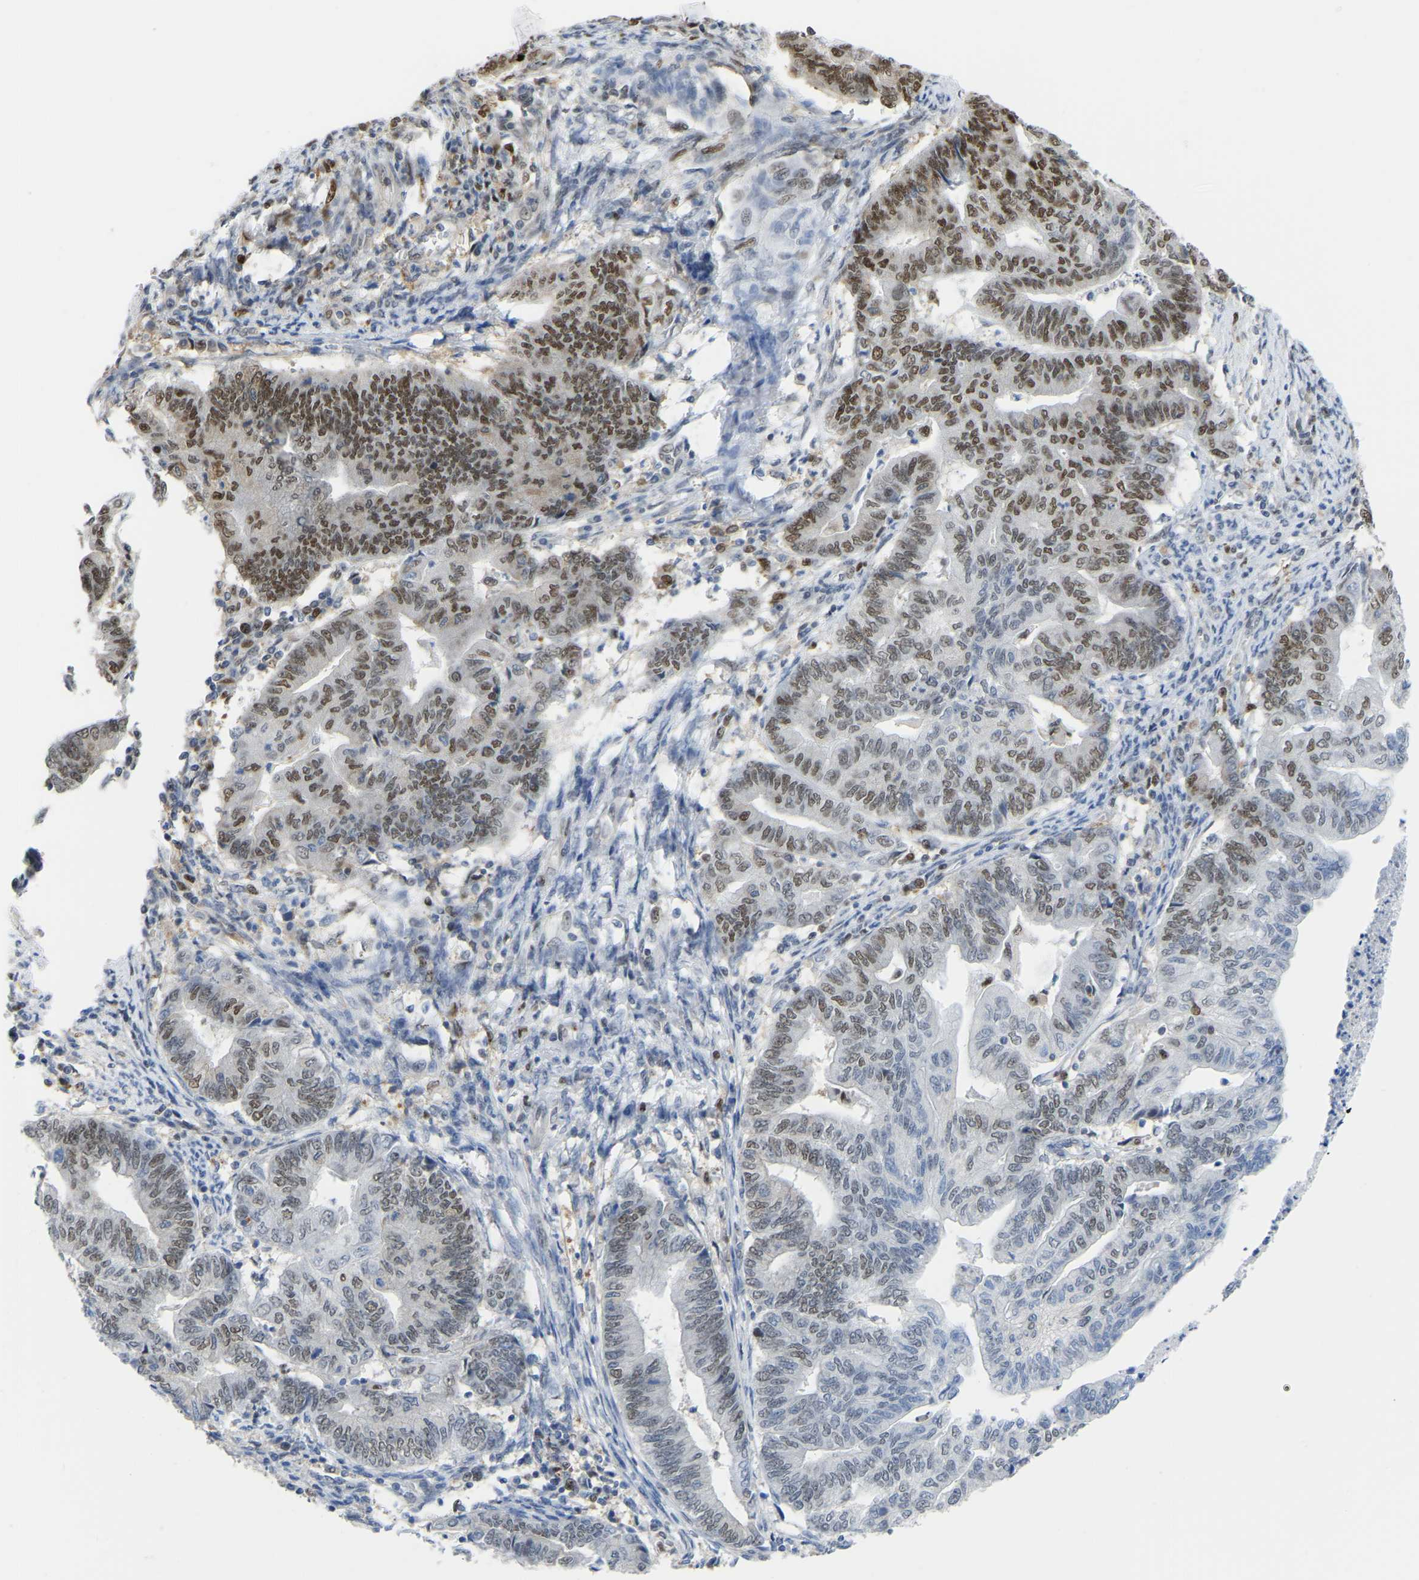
{"staining": {"intensity": "moderate", "quantity": "25%-75%", "location": "nuclear"}, "tissue": "endometrial cancer", "cell_type": "Tumor cells", "image_type": "cancer", "snomed": [{"axis": "morphology", "description": "Adenocarcinoma, NOS"}, {"axis": "topography", "description": "Endometrium"}], "caption": "Endometrial adenocarcinoma stained for a protein shows moderate nuclear positivity in tumor cells.", "gene": "KLRG2", "patient": {"sex": "female", "age": 79}}